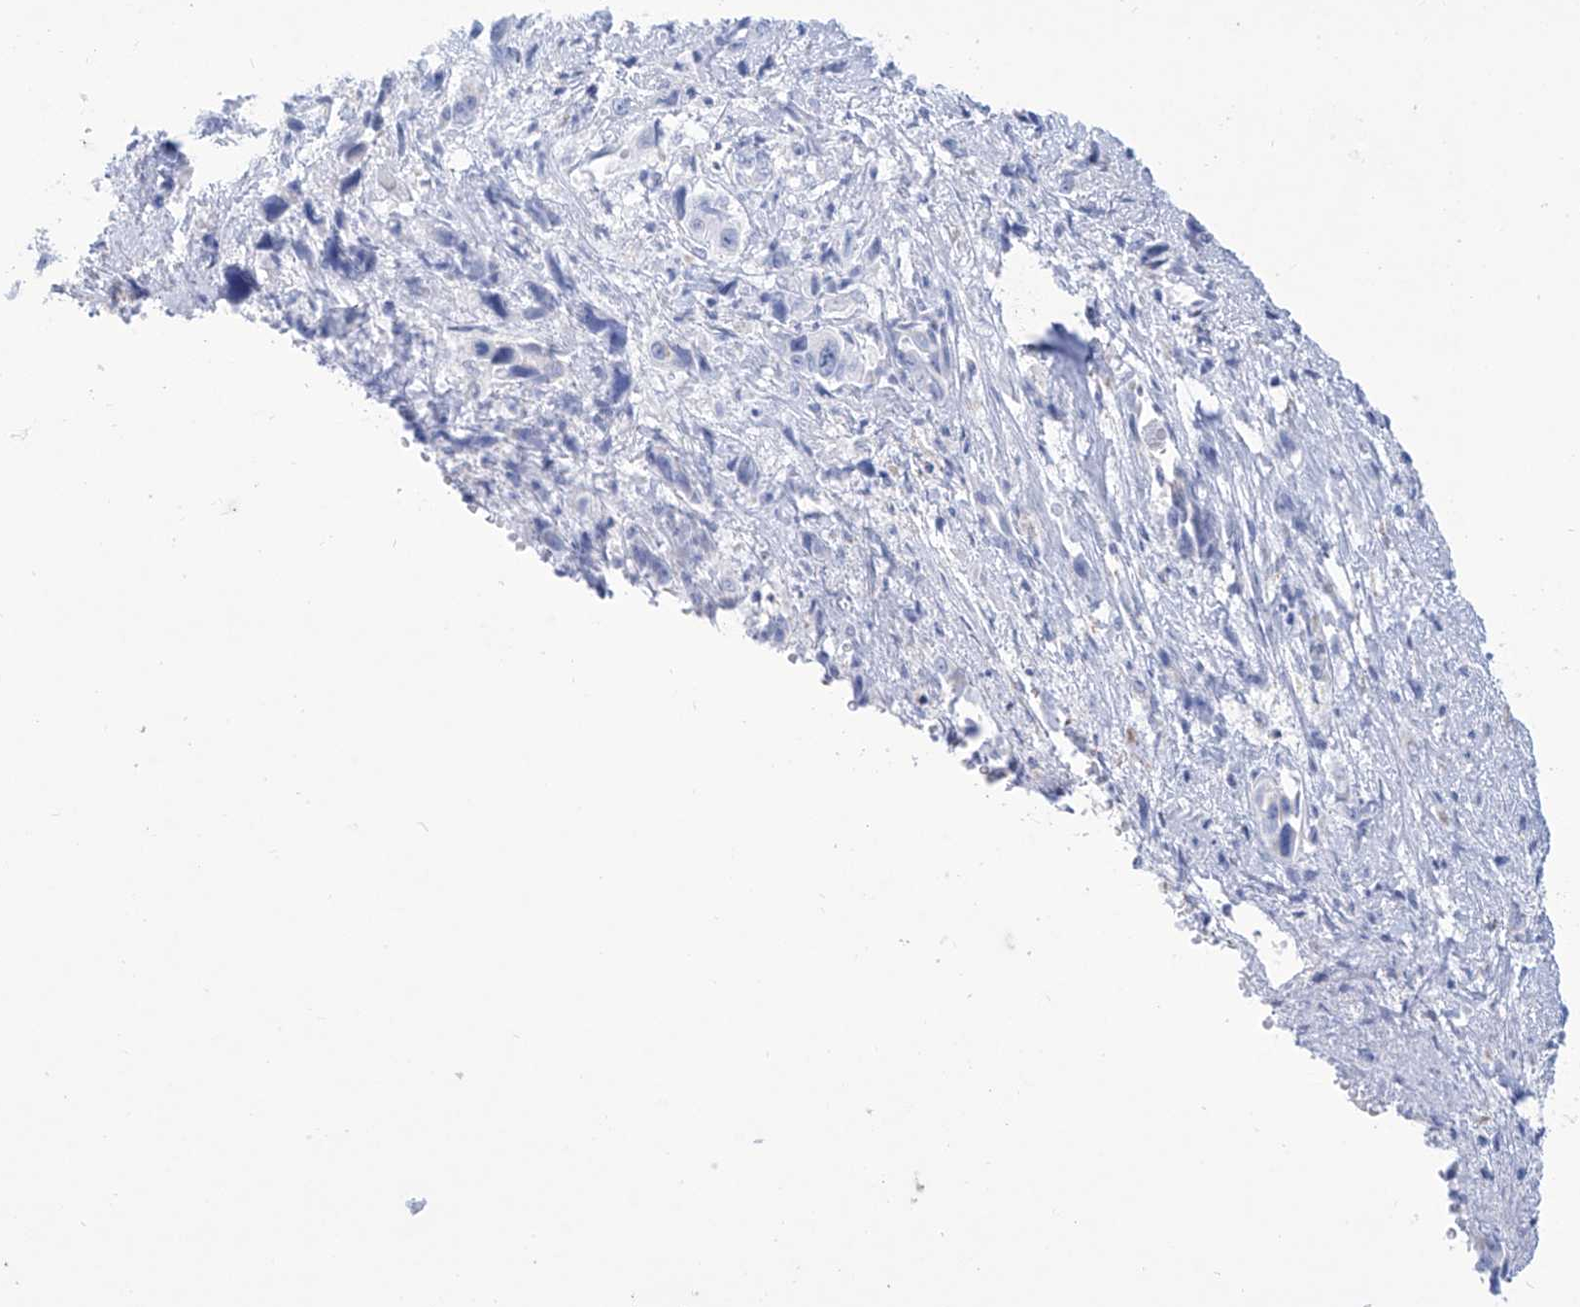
{"staining": {"intensity": "negative", "quantity": "none", "location": "none"}, "tissue": "pancreatic cancer", "cell_type": "Tumor cells", "image_type": "cancer", "snomed": [{"axis": "morphology", "description": "Adenocarcinoma, NOS"}, {"axis": "topography", "description": "Pancreas"}], "caption": "The image demonstrates no staining of tumor cells in adenocarcinoma (pancreatic).", "gene": "ALDH6A1", "patient": {"sex": "male", "age": 46}}